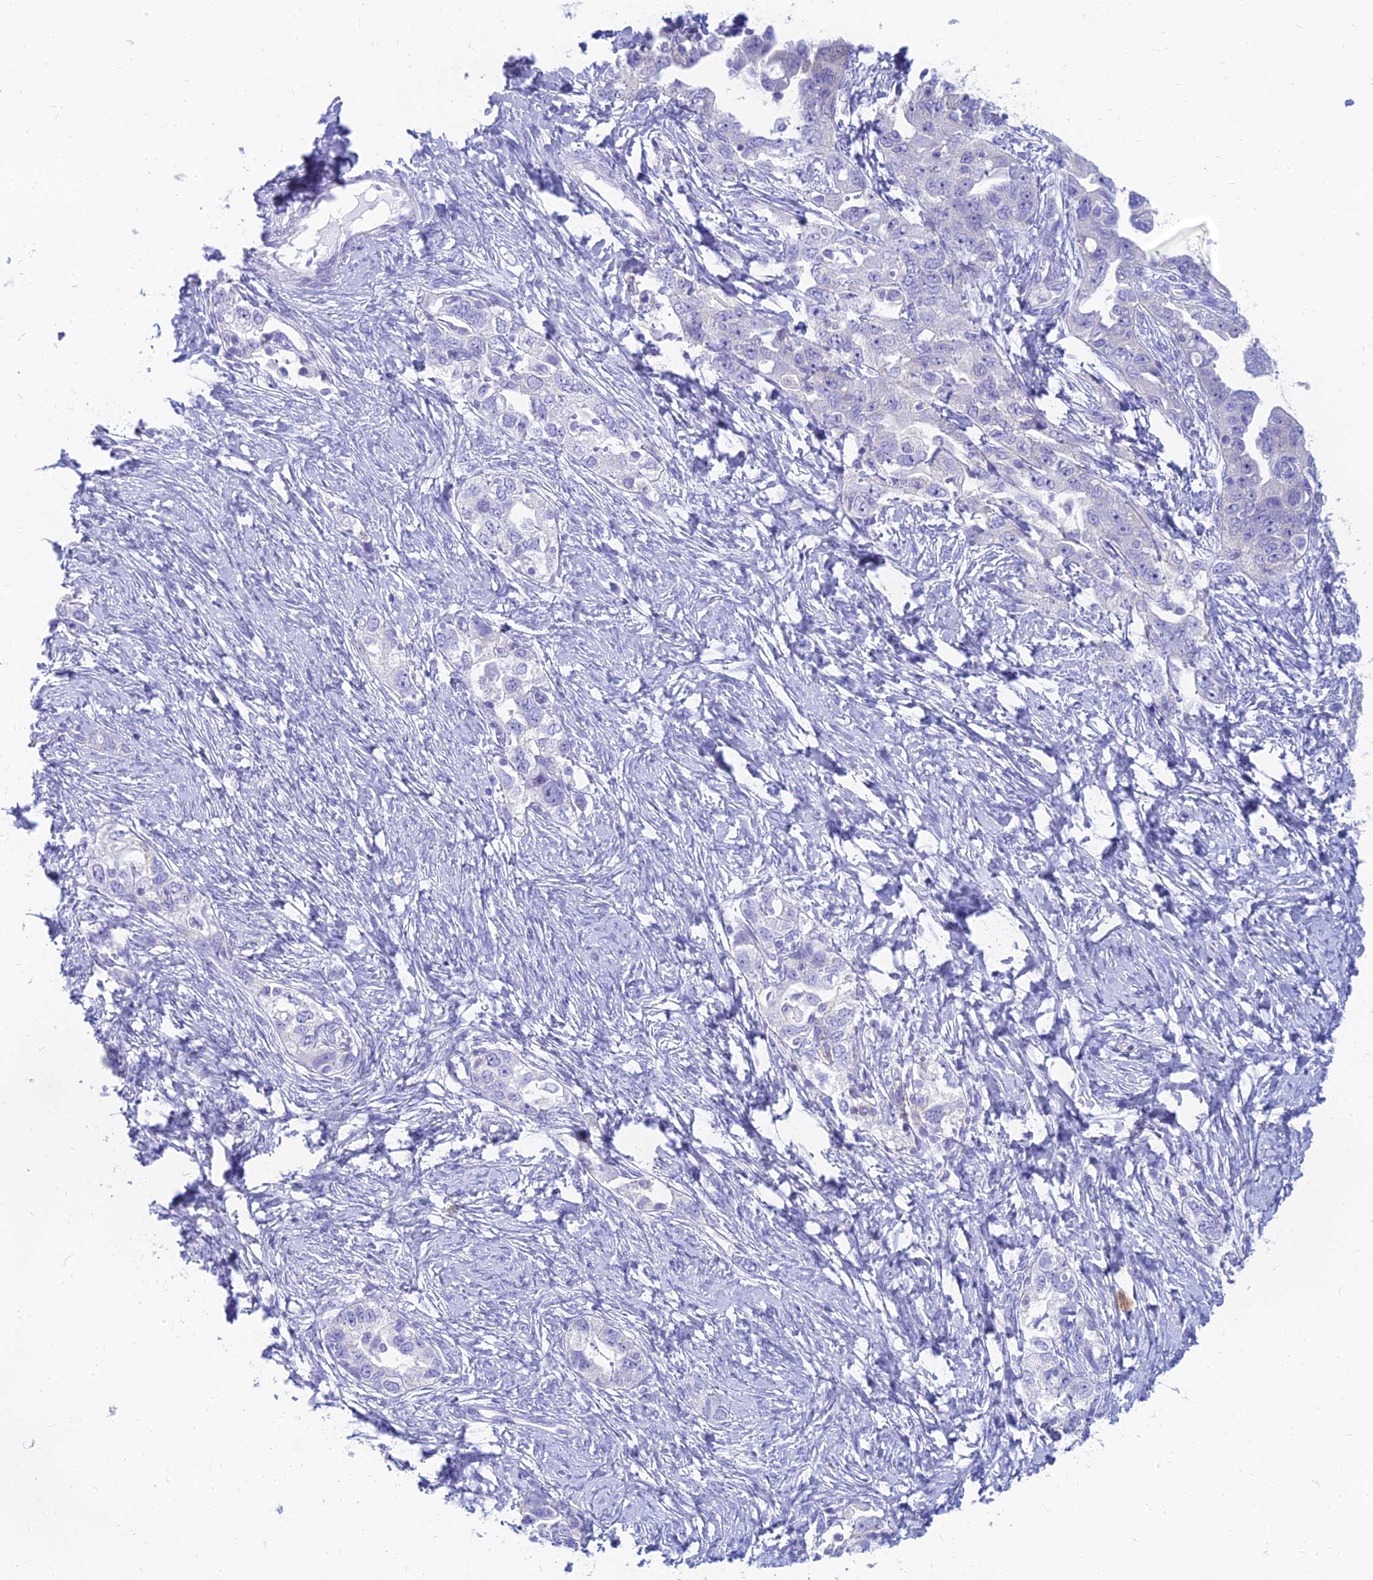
{"staining": {"intensity": "negative", "quantity": "none", "location": "none"}, "tissue": "ovarian cancer", "cell_type": "Tumor cells", "image_type": "cancer", "snomed": [{"axis": "morphology", "description": "Carcinoma, NOS"}, {"axis": "morphology", "description": "Cystadenocarcinoma, serous, NOS"}, {"axis": "topography", "description": "Ovary"}], "caption": "Serous cystadenocarcinoma (ovarian) was stained to show a protein in brown. There is no significant expression in tumor cells. Brightfield microscopy of IHC stained with DAB (3,3'-diaminobenzidine) (brown) and hematoxylin (blue), captured at high magnification.", "gene": "STRN4", "patient": {"sex": "female", "age": 69}}